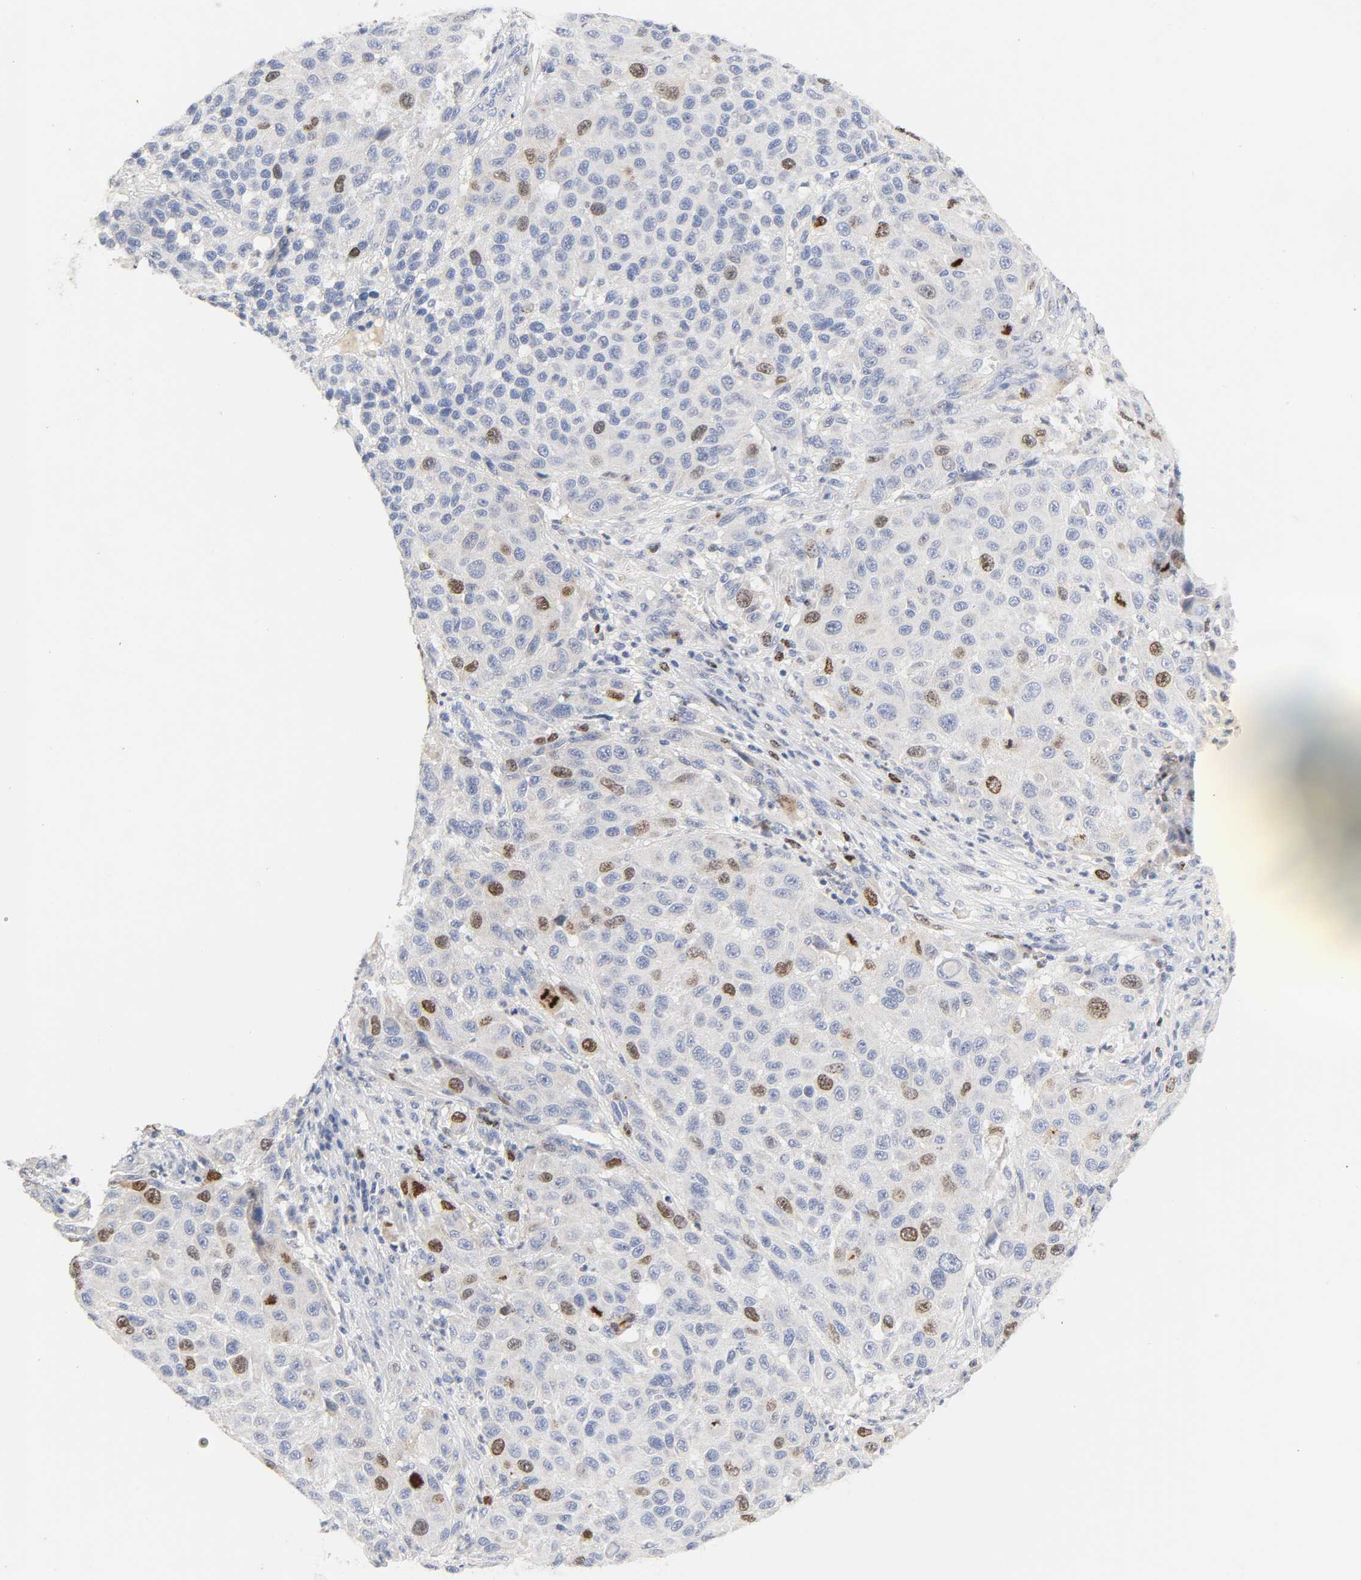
{"staining": {"intensity": "moderate", "quantity": "<25%", "location": "nuclear"}, "tissue": "melanoma", "cell_type": "Tumor cells", "image_type": "cancer", "snomed": [{"axis": "morphology", "description": "Malignant melanoma, Metastatic site"}, {"axis": "topography", "description": "Lymph node"}], "caption": "Protein staining of malignant melanoma (metastatic site) tissue exhibits moderate nuclear staining in approximately <25% of tumor cells.", "gene": "BIRC5", "patient": {"sex": "male", "age": 61}}